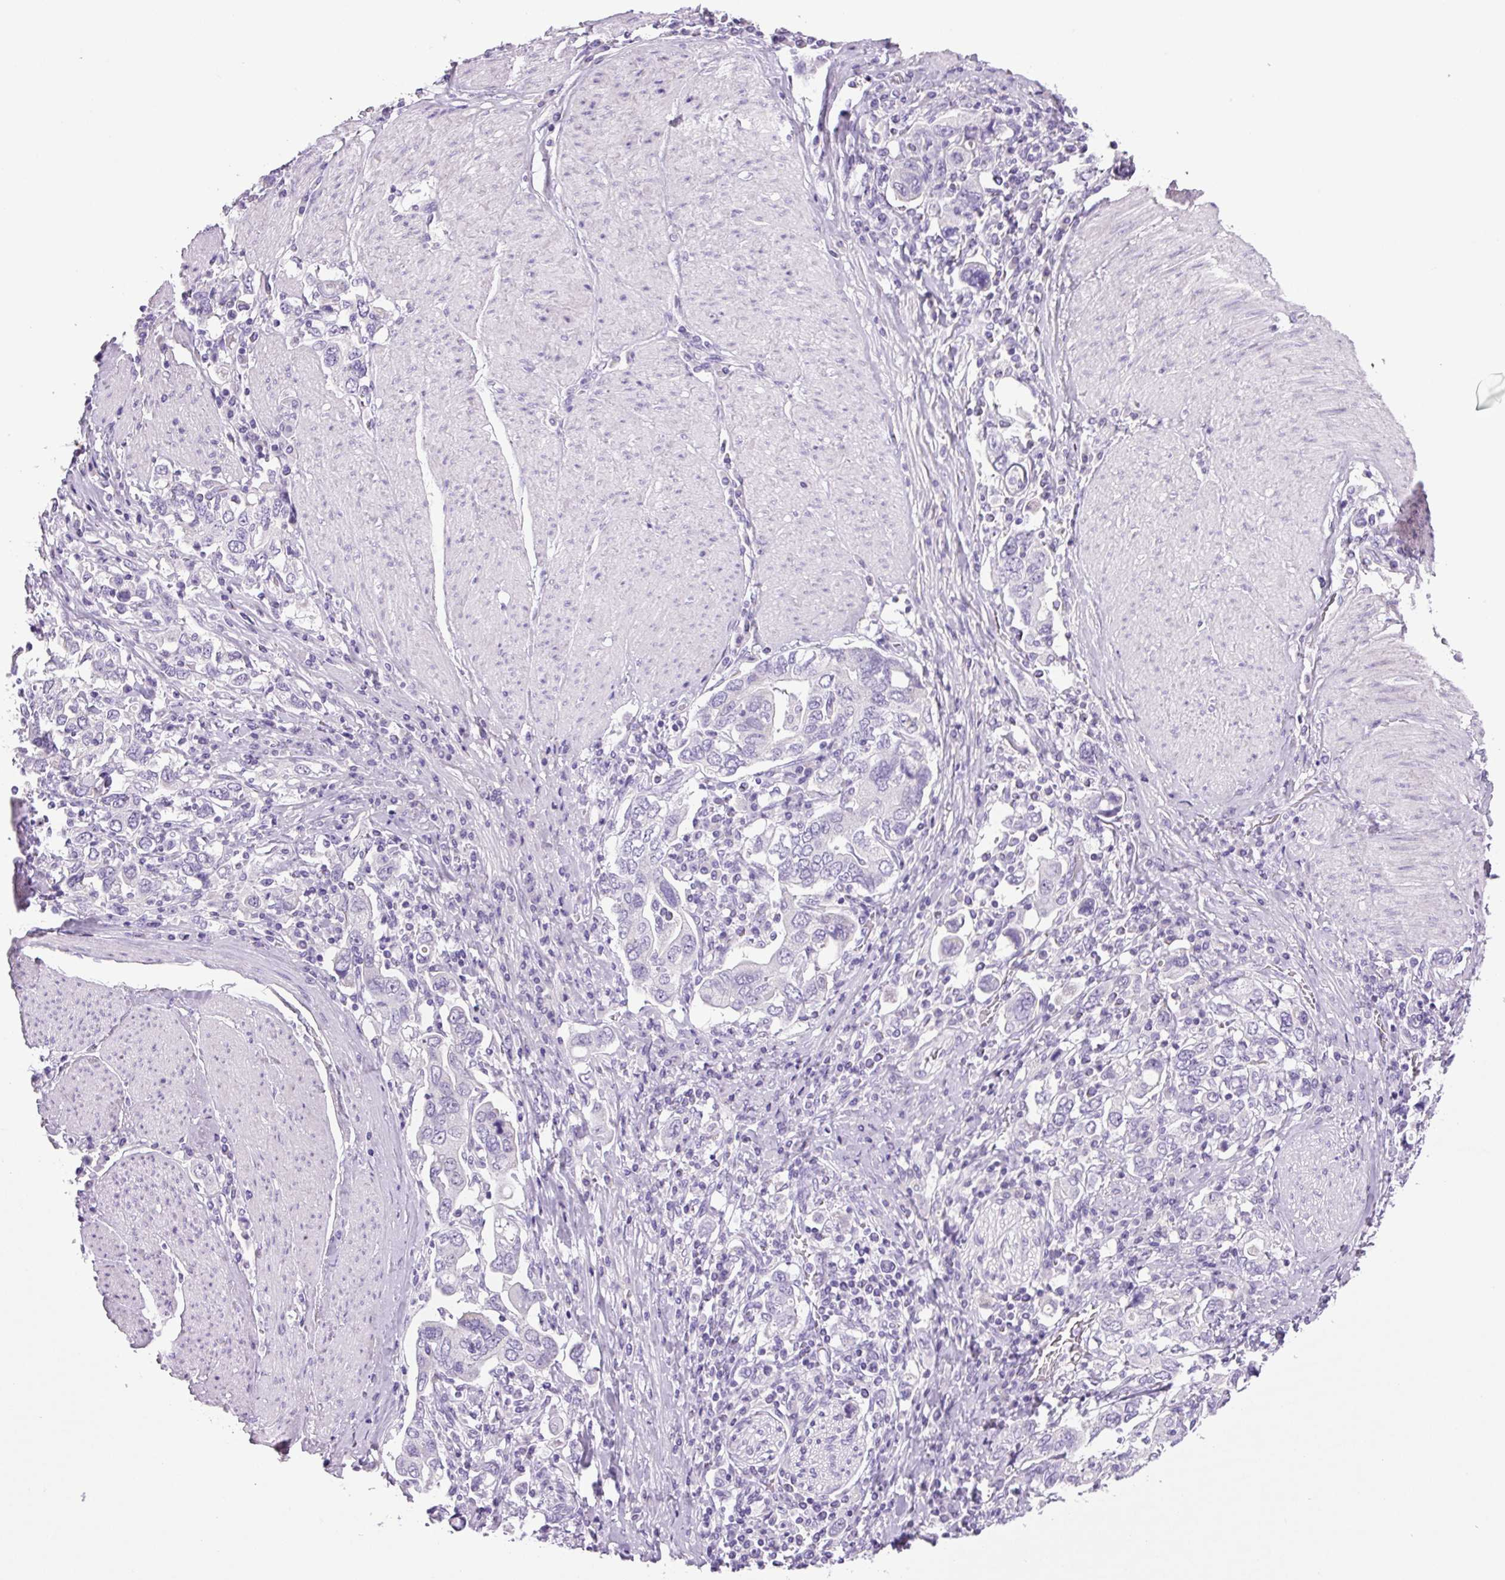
{"staining": {"intensity": "negative", "quantity": "none", "location": "none"}, "tissue": "stomach cancer", "cell_type": "Tumor cells", "image_type": "cancer", "snomed": [{"axis": "morphology", "description": "Adenocarcinoma, NOS"}, {"axis": "topography", "description": "Stomach, upper"}, {"axis": "topography", "description": "Stomach"}], "caption": "Tumor cells show no significant protein positivity in stomach adenocarcinoma.", "gene": "CHGA", "patient": {"sex": "male", "age": 62}}